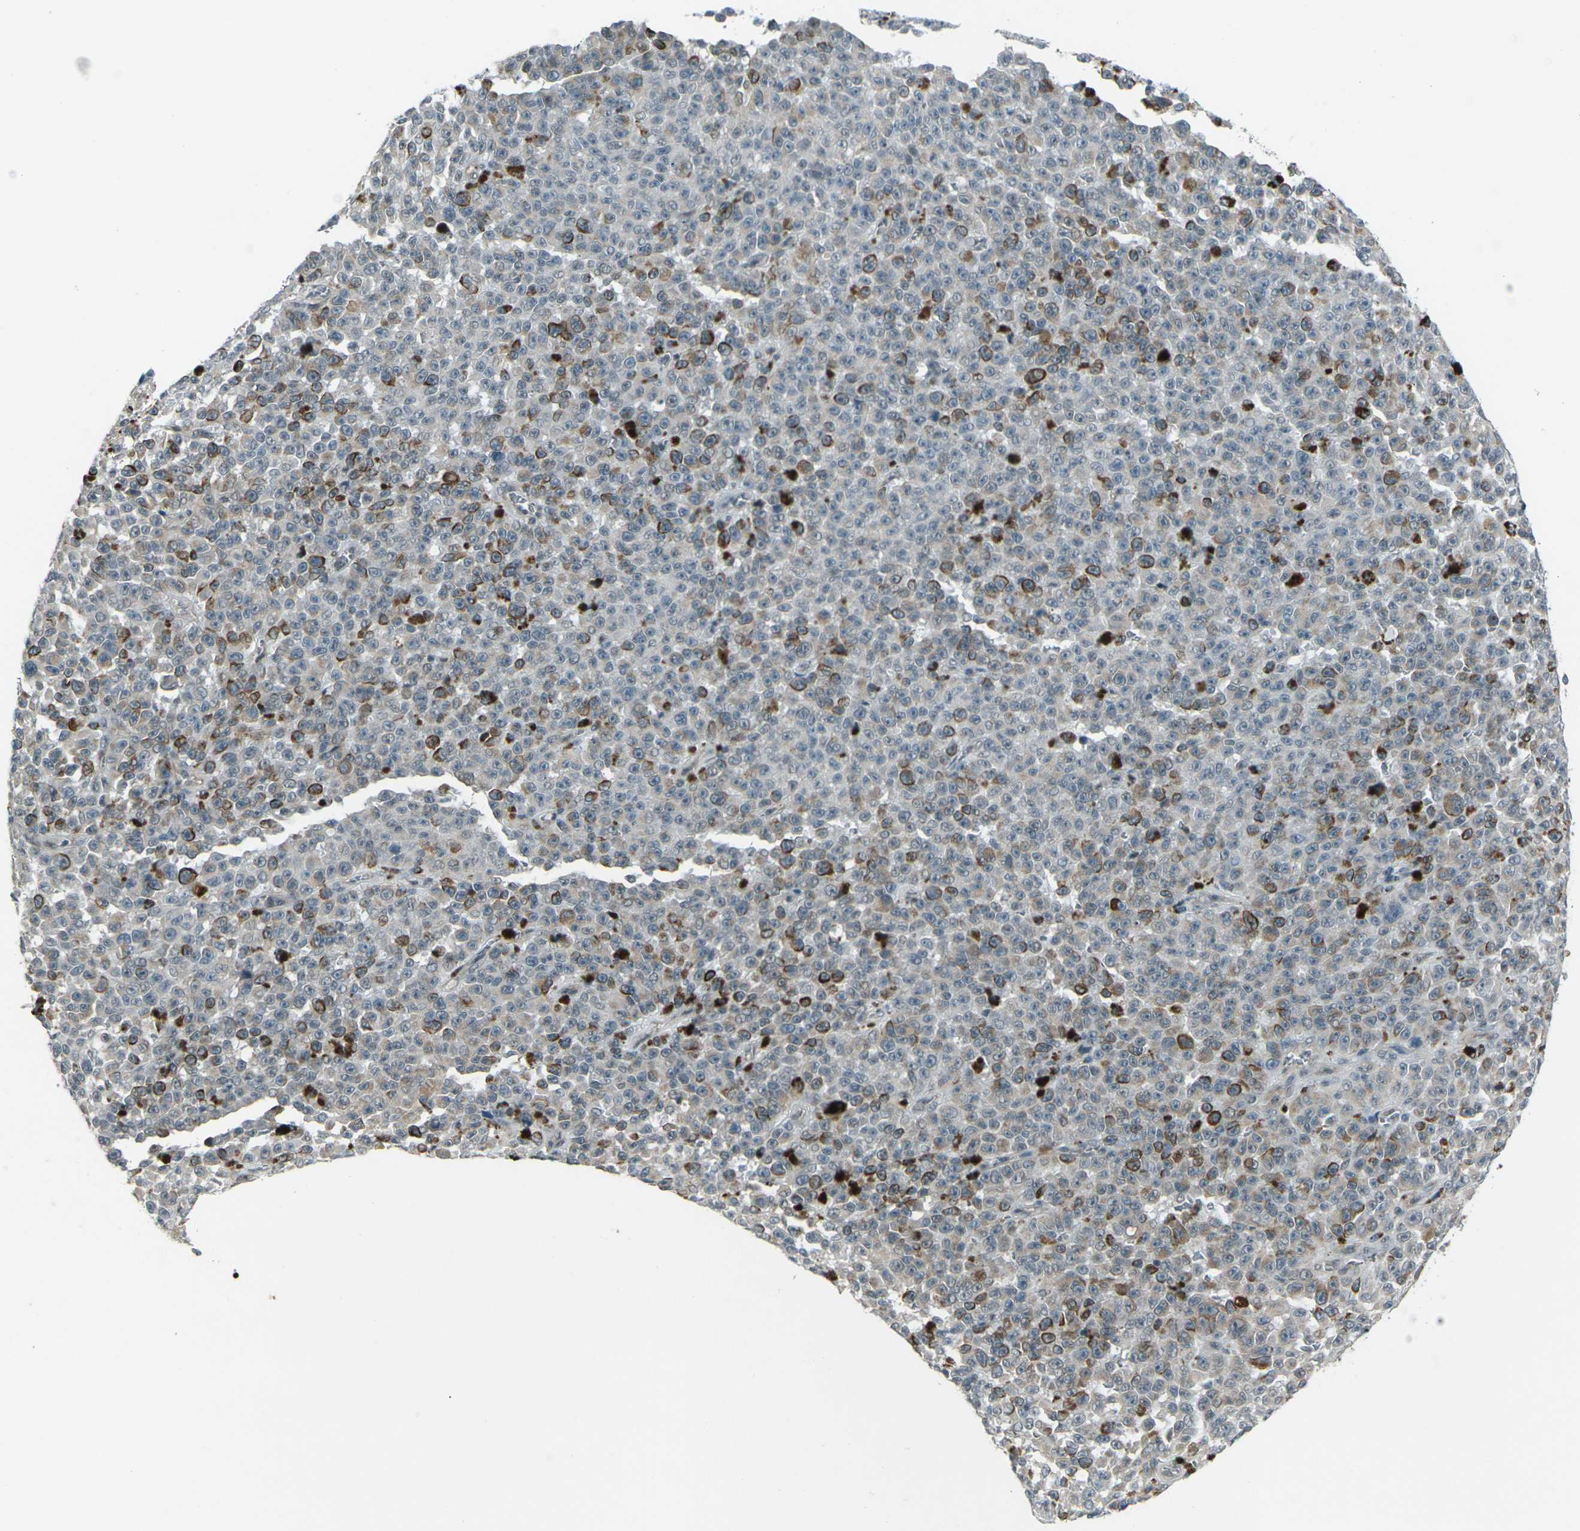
{"staining": {"intensity": "strong", "quantity": "<25%", "location": "cytoplasmic/membranous"}, "tissue": "melanoma", "cell_type": "Tumor cells", "image_type": "cancer", "snomed": [{"axis": "morphology", "description": "Malignant melanoma, NOS"}, {"axis": "topography", "description": "Skin"}], "caption": "Melanoma tissue displays strong cytoplasmic/membranous staining in about <25% of tumor cells Nuclei are stained in blue.", "gene": "GPR19", "patient": {"sex": "female", "age": 82}}